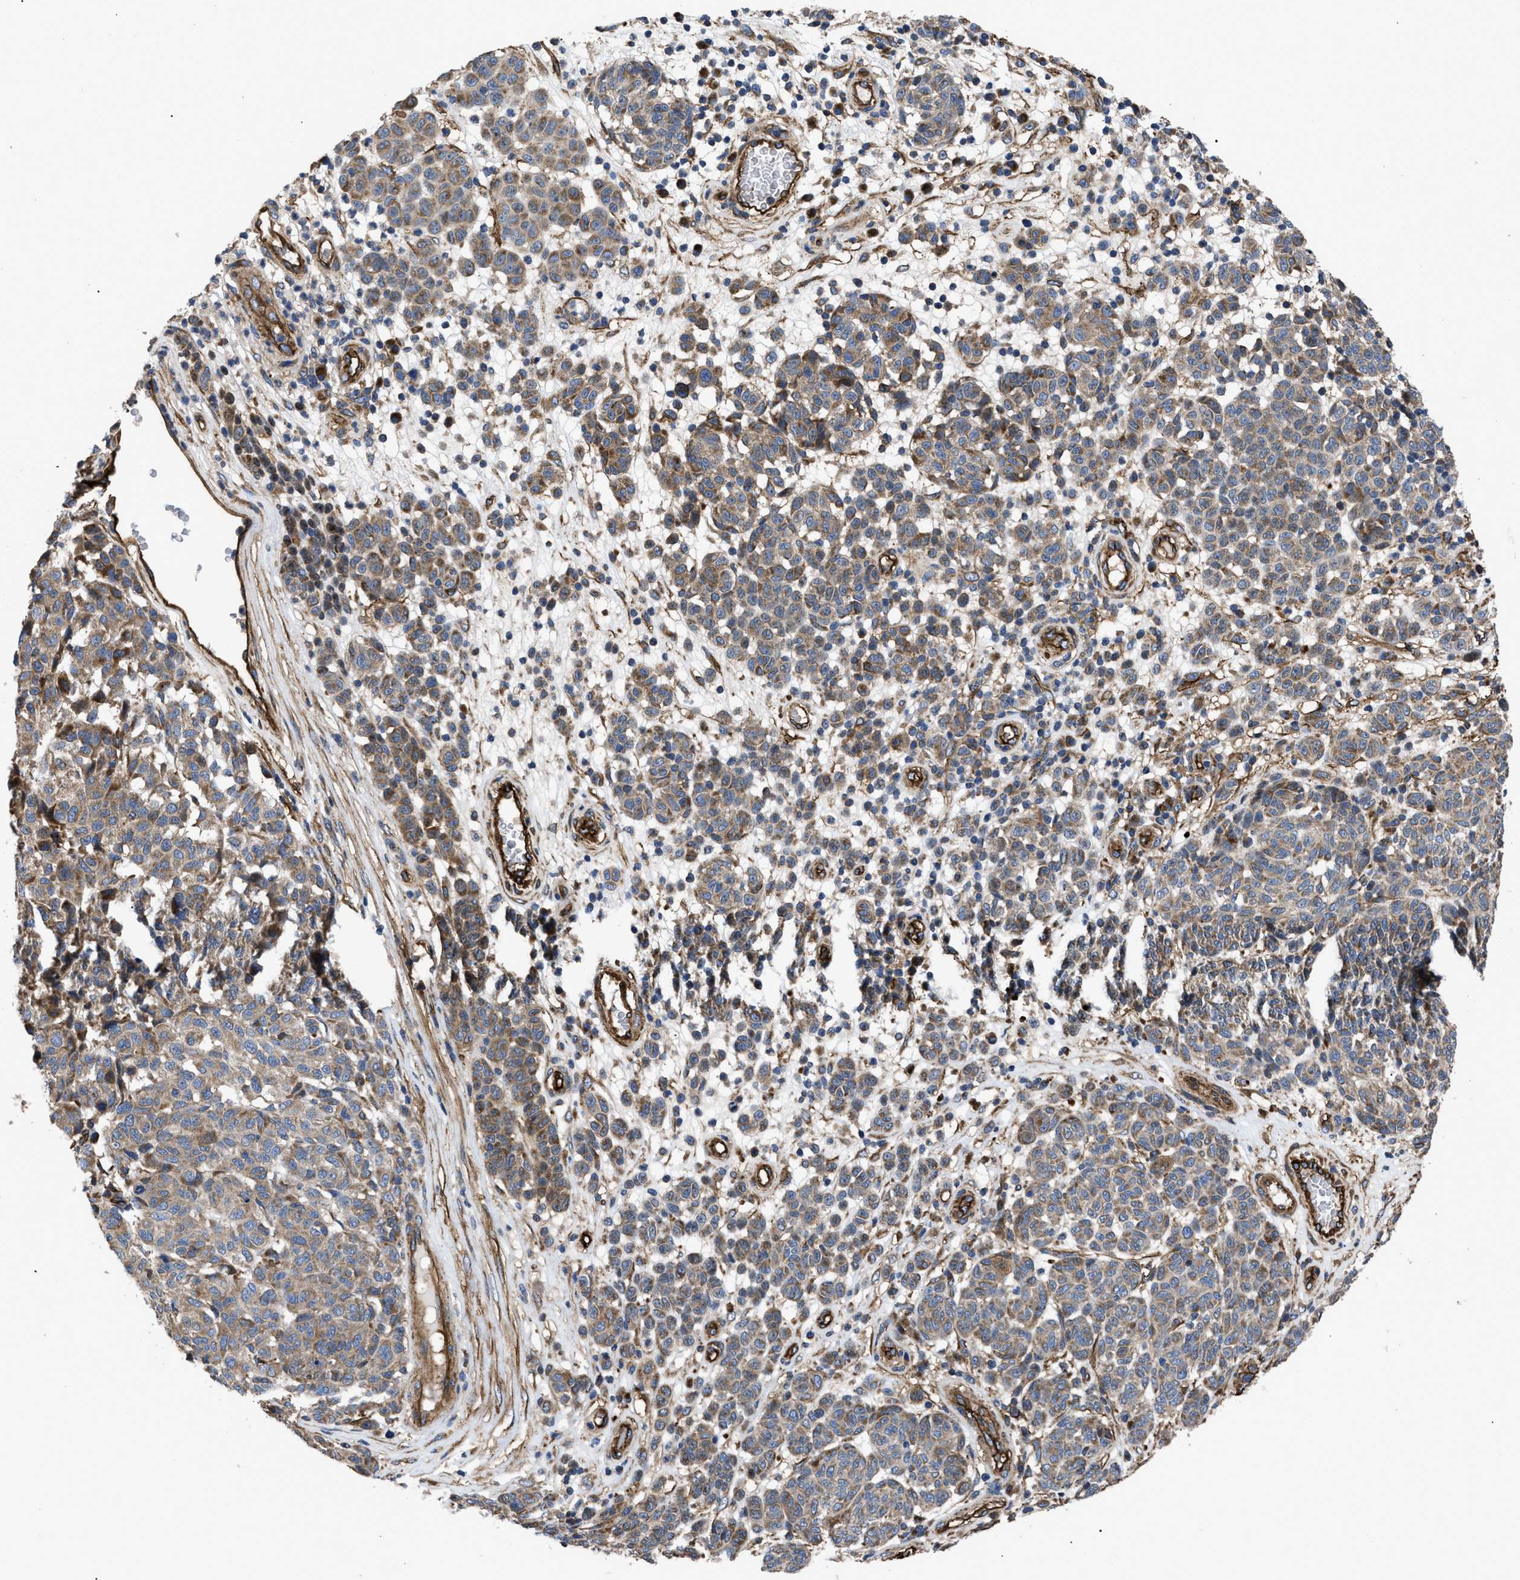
{"staining": {"intensity": "weak", "quantity": "25%-75%", "location": "cytoplasmic/membranous"}, "tissue": "melanoma", "cell_type": "Tumor cells", "image_type": "cancer", "snomed": [{"axis": "morphology", "description": "Malignant melanoma, NOS"}, {"axis": "topography", "description": "Skin"}], "caption": "The image reveals a brown stain indicating the presence of a protein in the cytoplasmic/membranous of tumor cells in melanoma.", "gene": "NT5E", "patient": {"sex": "male", "age": 59}}